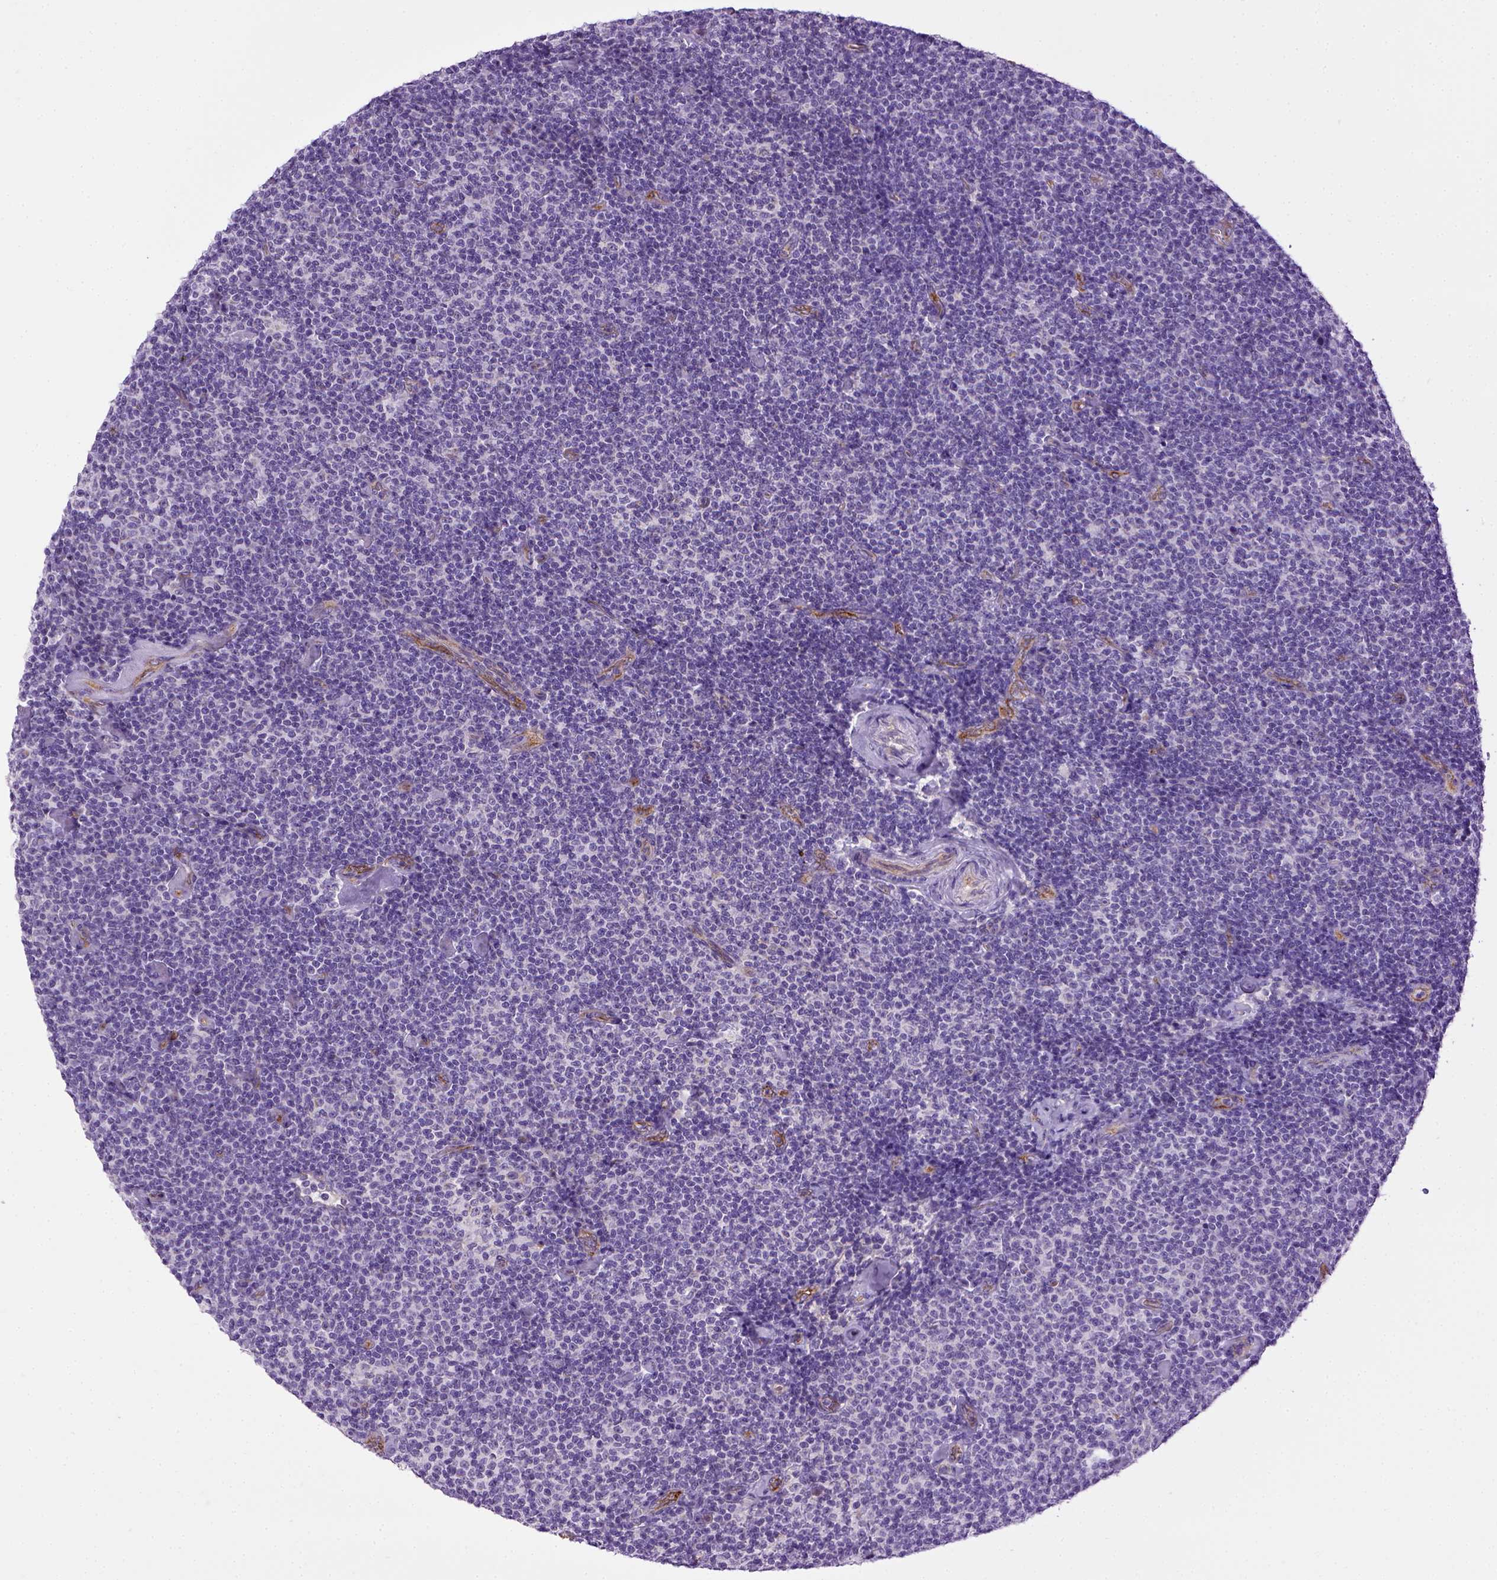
{"staining": {"intensity": "negative", "quantity": "none", "location": "none"}, "tissue": "lymphoma", "cell_type": "Tumor cells", "image_type": "cancer", "snomed": [{"axis": "morphology", "description": "Malignant lymphoma, non-Hodgkin's type, Low grade"}, {"axis": "topography", "description": "Lymph node"}], "caption": "Tumor cells show no significant protein expression in malignant lymphoma, non-Hodgkin's type (low-grade).", "gene": "ENG", "patient": {"sex": "male", "age": 81}}